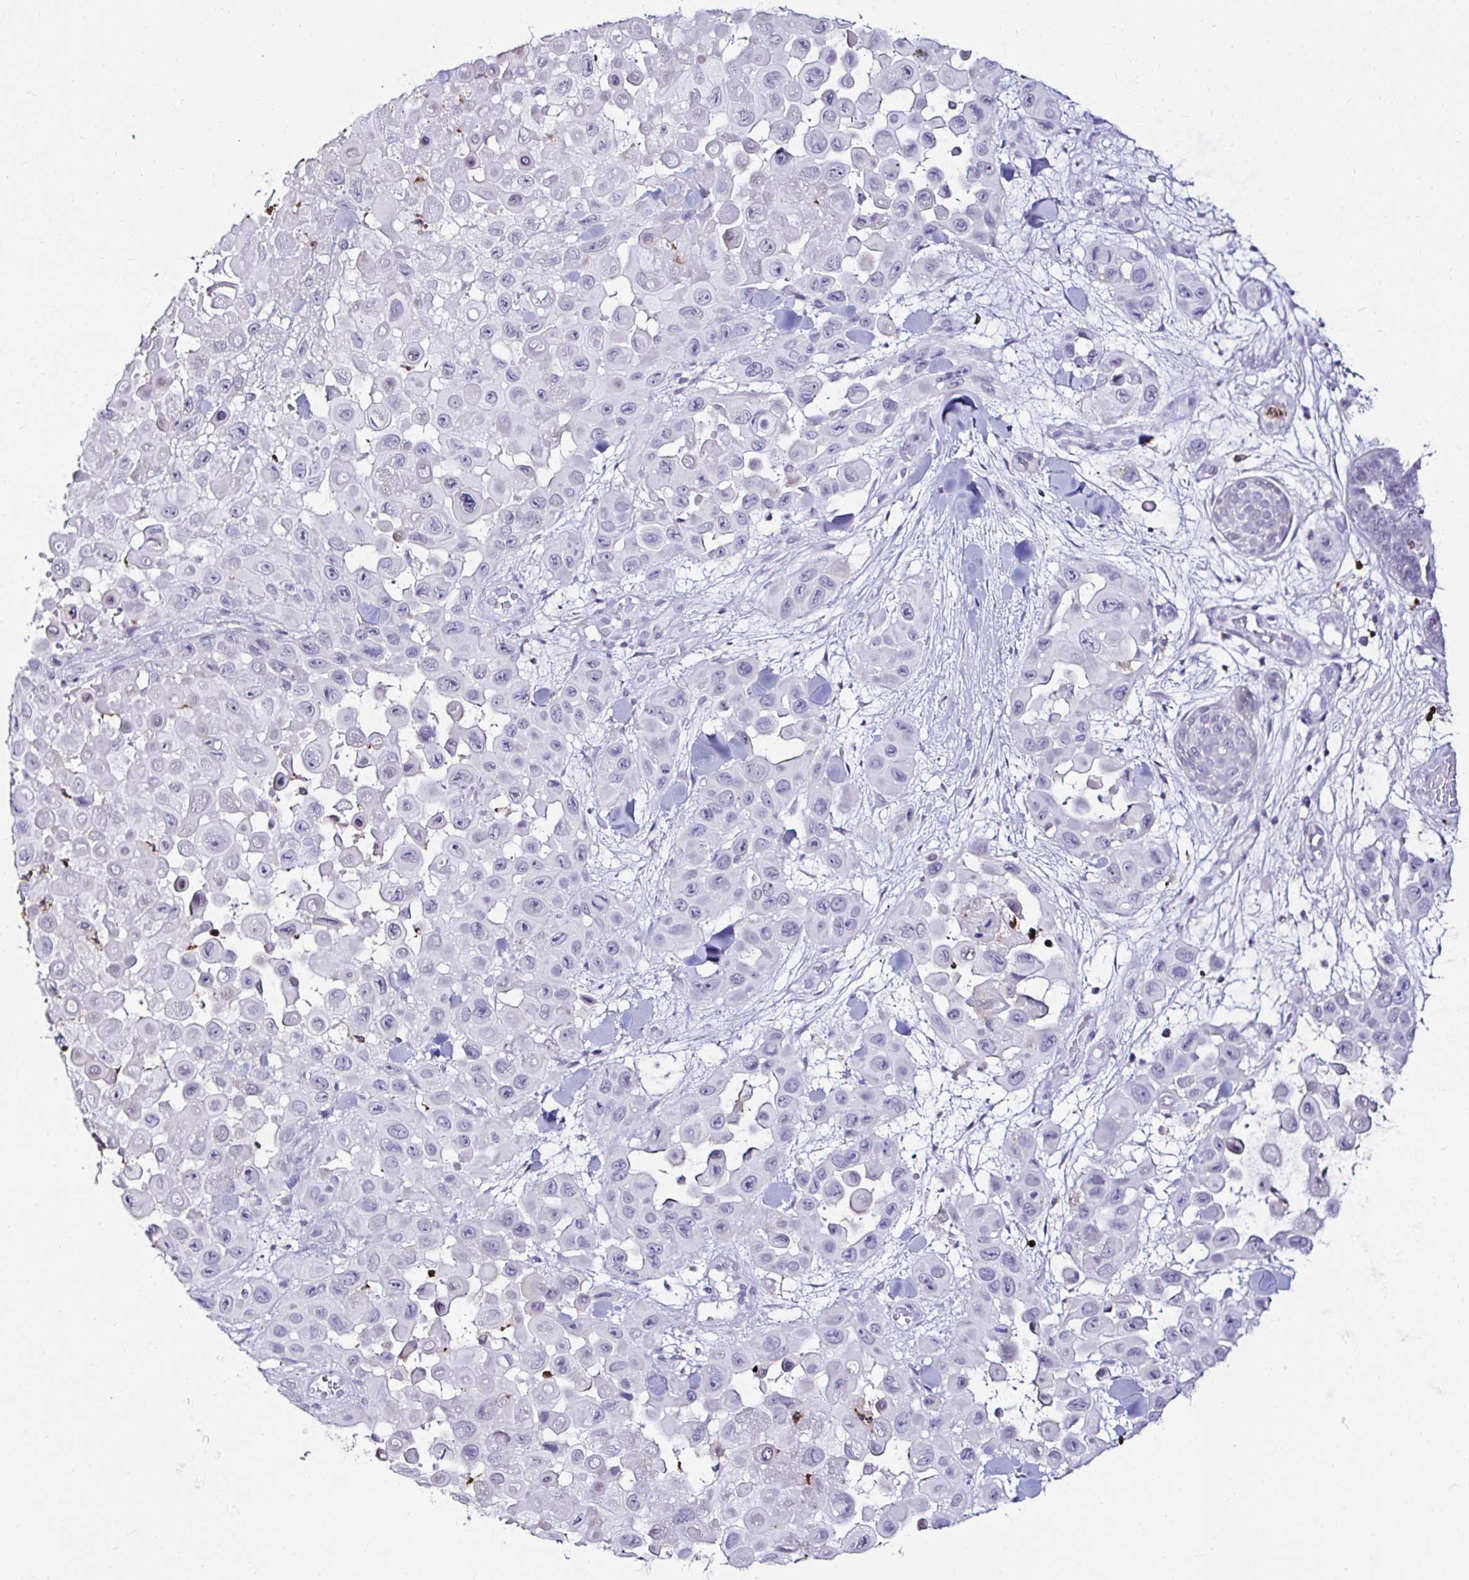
{"staining": {"intensity": "negative", "quantity": "none", "location": "none"}, "tissue": "skin cancer", "cell_type": "Tumor cells", "image_type": "cancer", "snomed": [{"axis": "morphology", "description": "Squamous cell carcinoma, NOS"}, {"axis": "topography", "description": "Skin"}], "caption": "Tumor cells show no significant staining in skin squamous cell carcinoma.", "gene": "CYBB", "patient": {"sex": "male", "age": 81}}